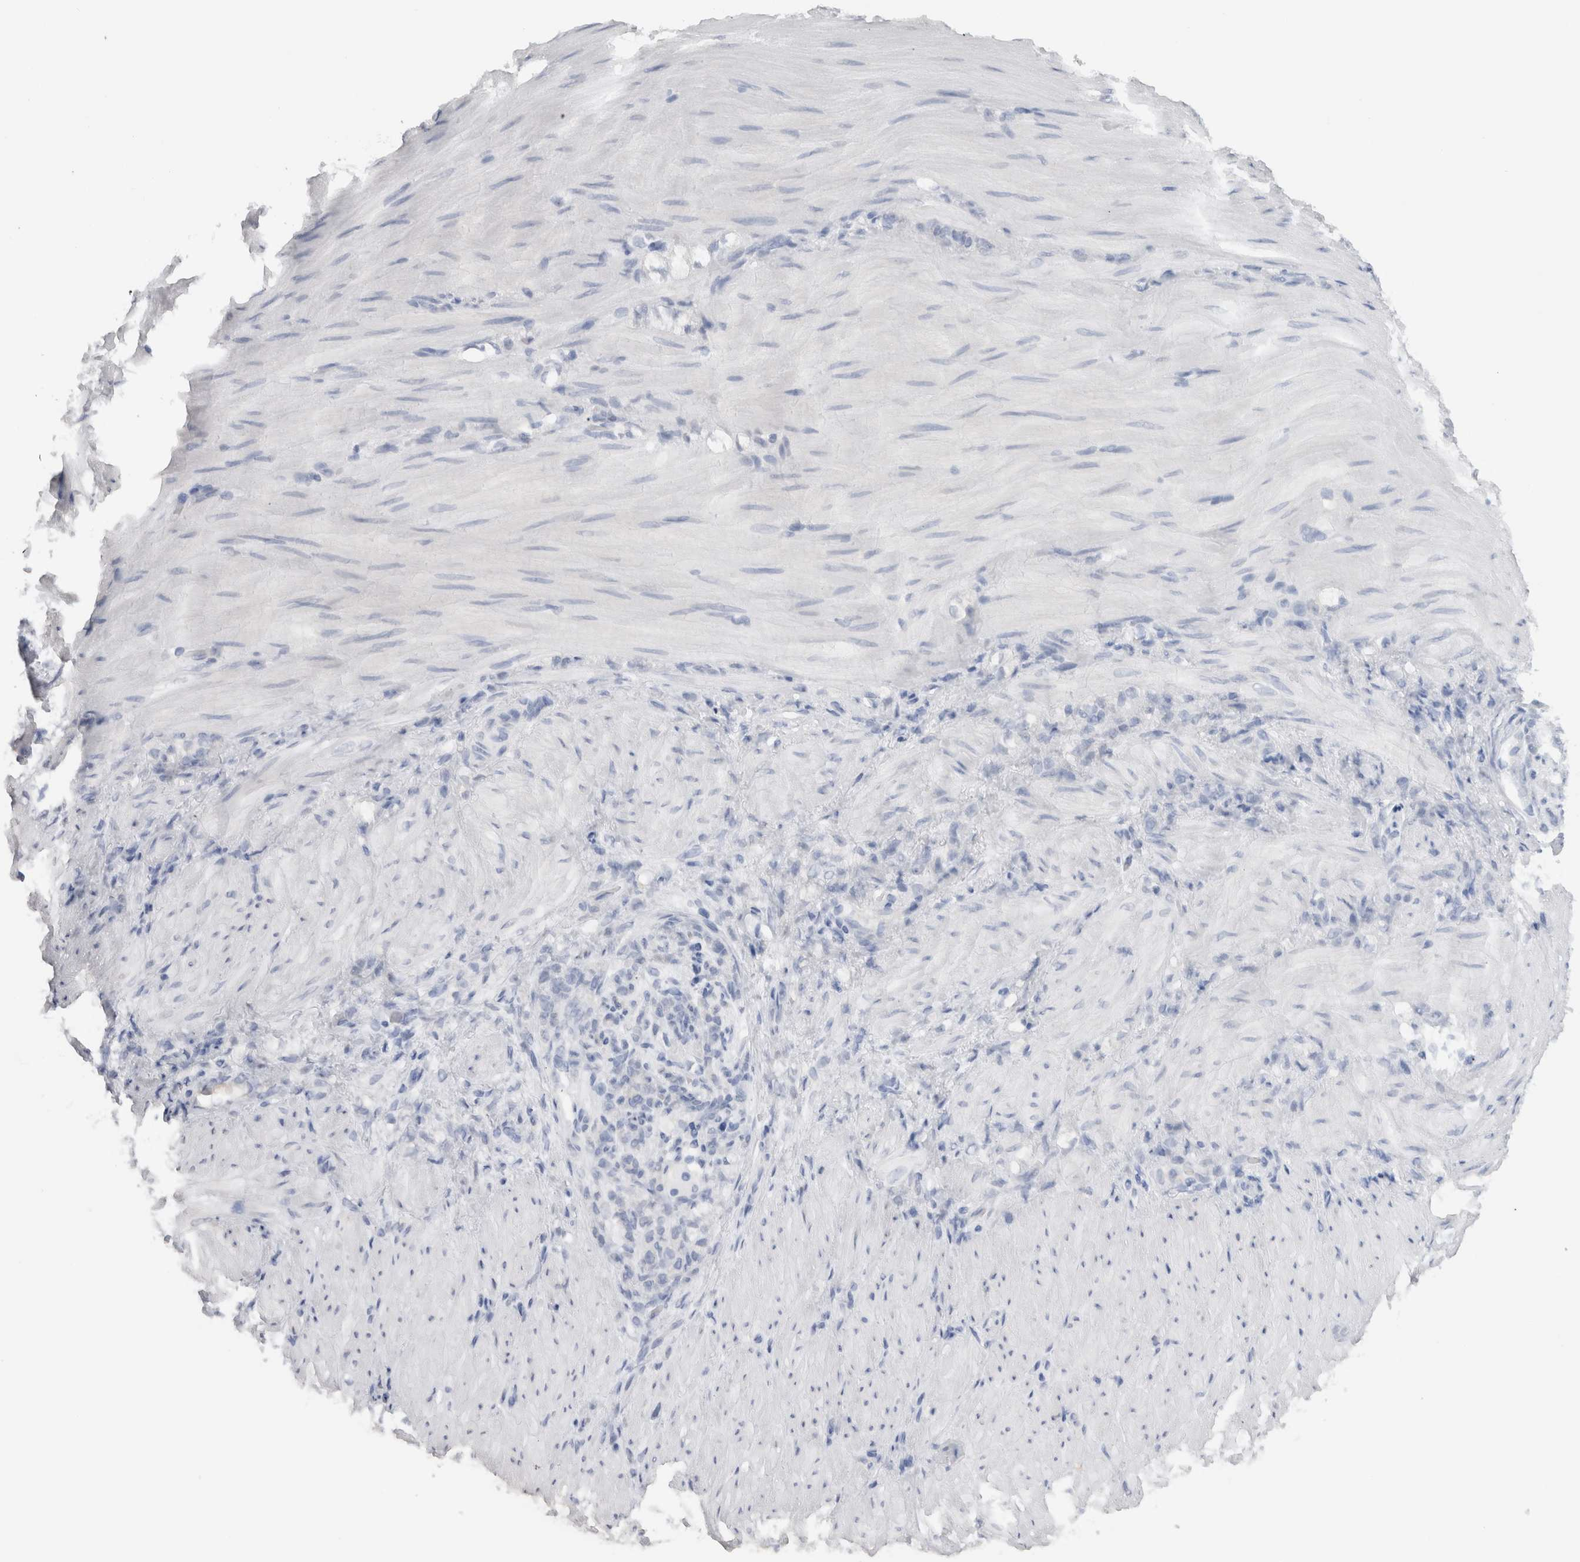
{"staining": {"intensity": "negative", "quantity": "none", "location": "none"}, "tissue": "stomach cancer", "cell_type": "Tumor cells", "image_type": "cancer", "snomed": [{"axis": "morphology", "description": "Normal tissue, NOS"}, {"axis": "morphology", "description": "Adenocarcinoma, NOS"}, {"axis": "topography", "description": "Stomach"}], "caption": "The immunohistochemistry micrograph has no significant expression in tumor cells of adenocarcinoma (stomach) tissue.", "gene": "LAMP3", "patient": {"sex": "male", "age": 82}}